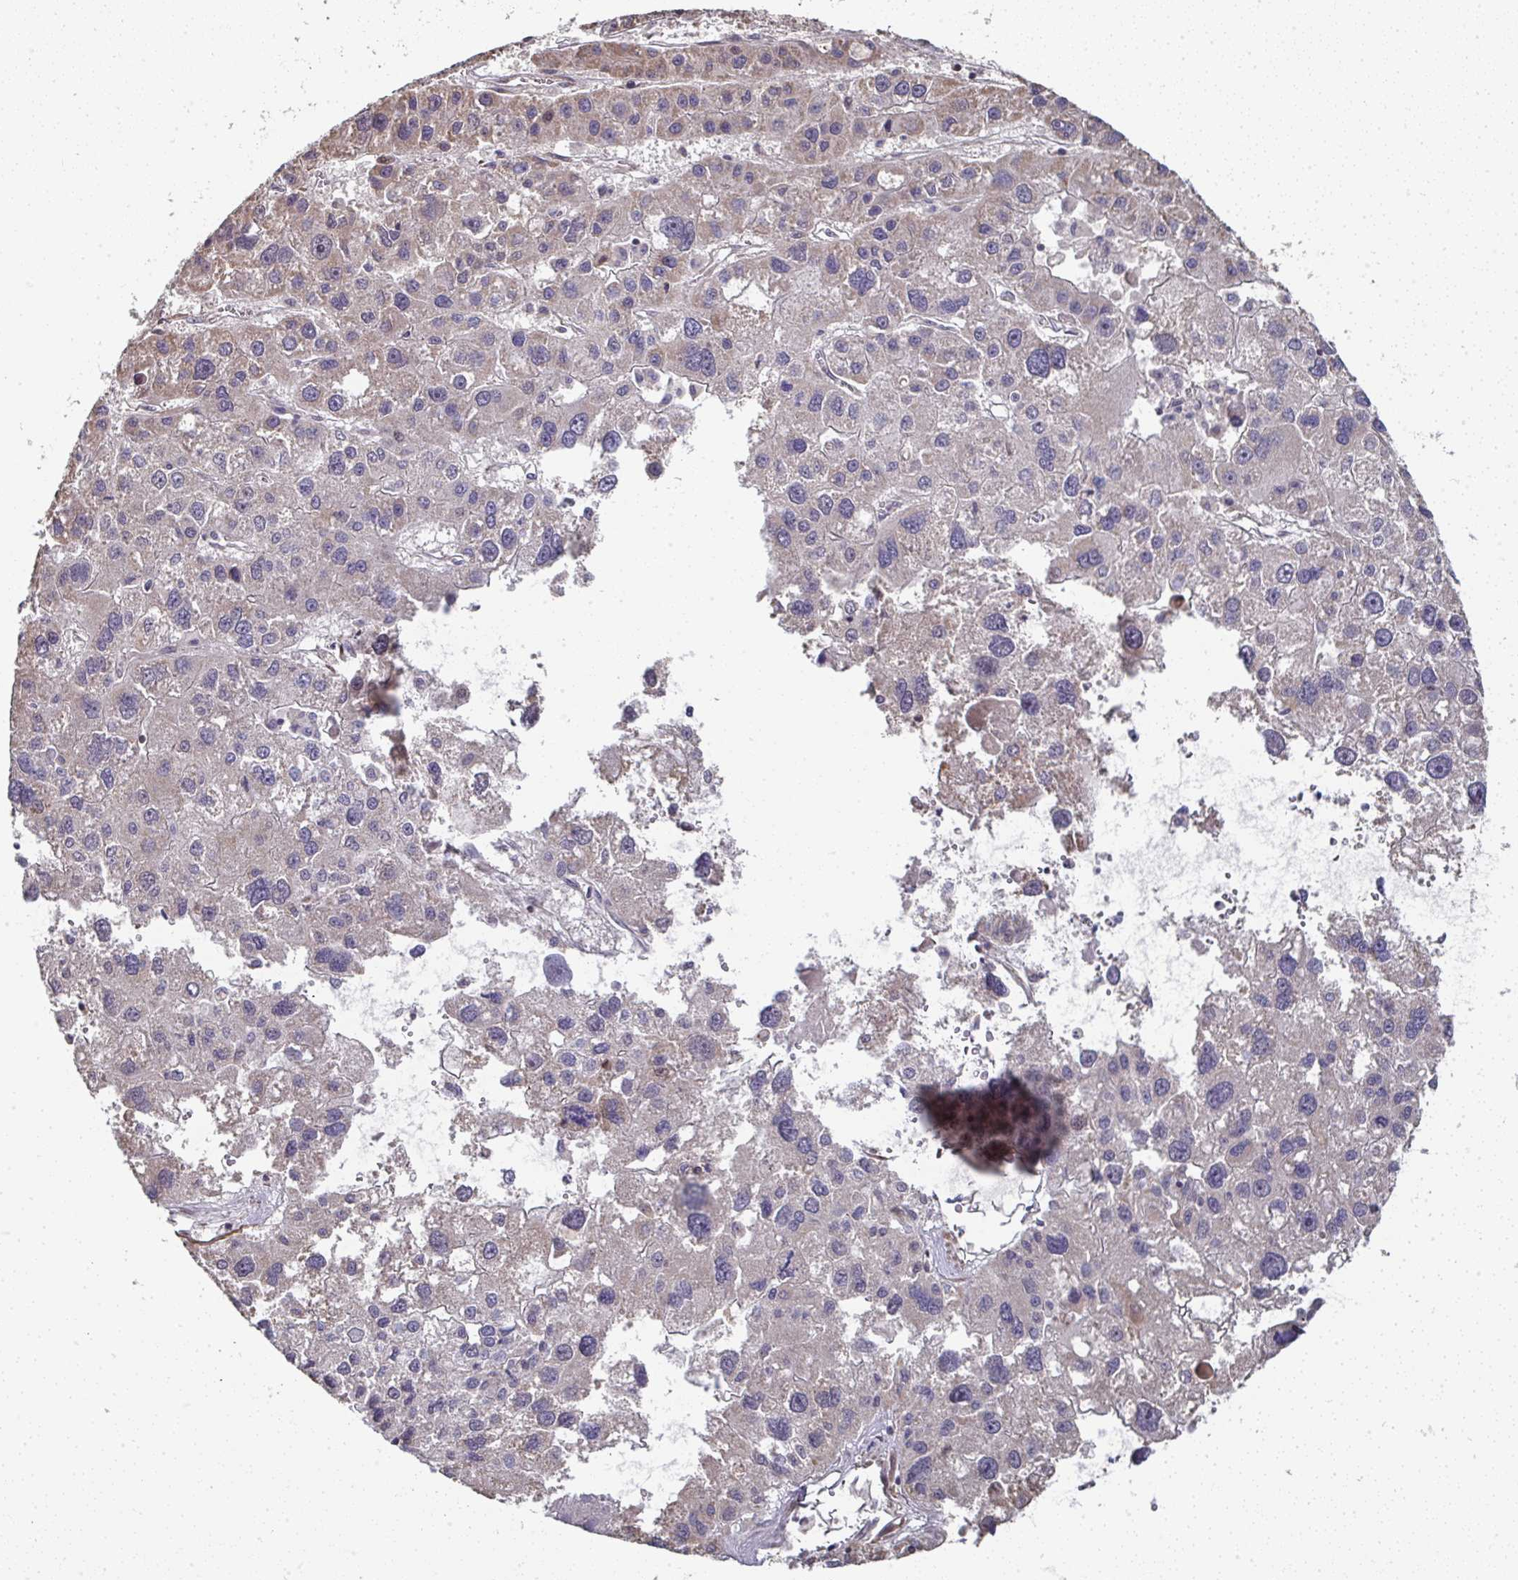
{"staining": {"intensity": "weak", "quantity": "<25%", "location": "cytoplasmic/membranous"}, "tissue": "liver cancer", "cell_type": "Tumor cells", "image_type": "cancer", "snomed": [{"axis": "morphology", "description": "Carcinoma, Hepatocellular, NOS"}, {"axis": "topography", "description": "Liver"}], "caption": "Tumor cells are negative for brown protein staining in liver cancer (hepatocellular carcinoma).", "gene": "AGTPBP1", "patient": {"sex": "male", "age": 73}}